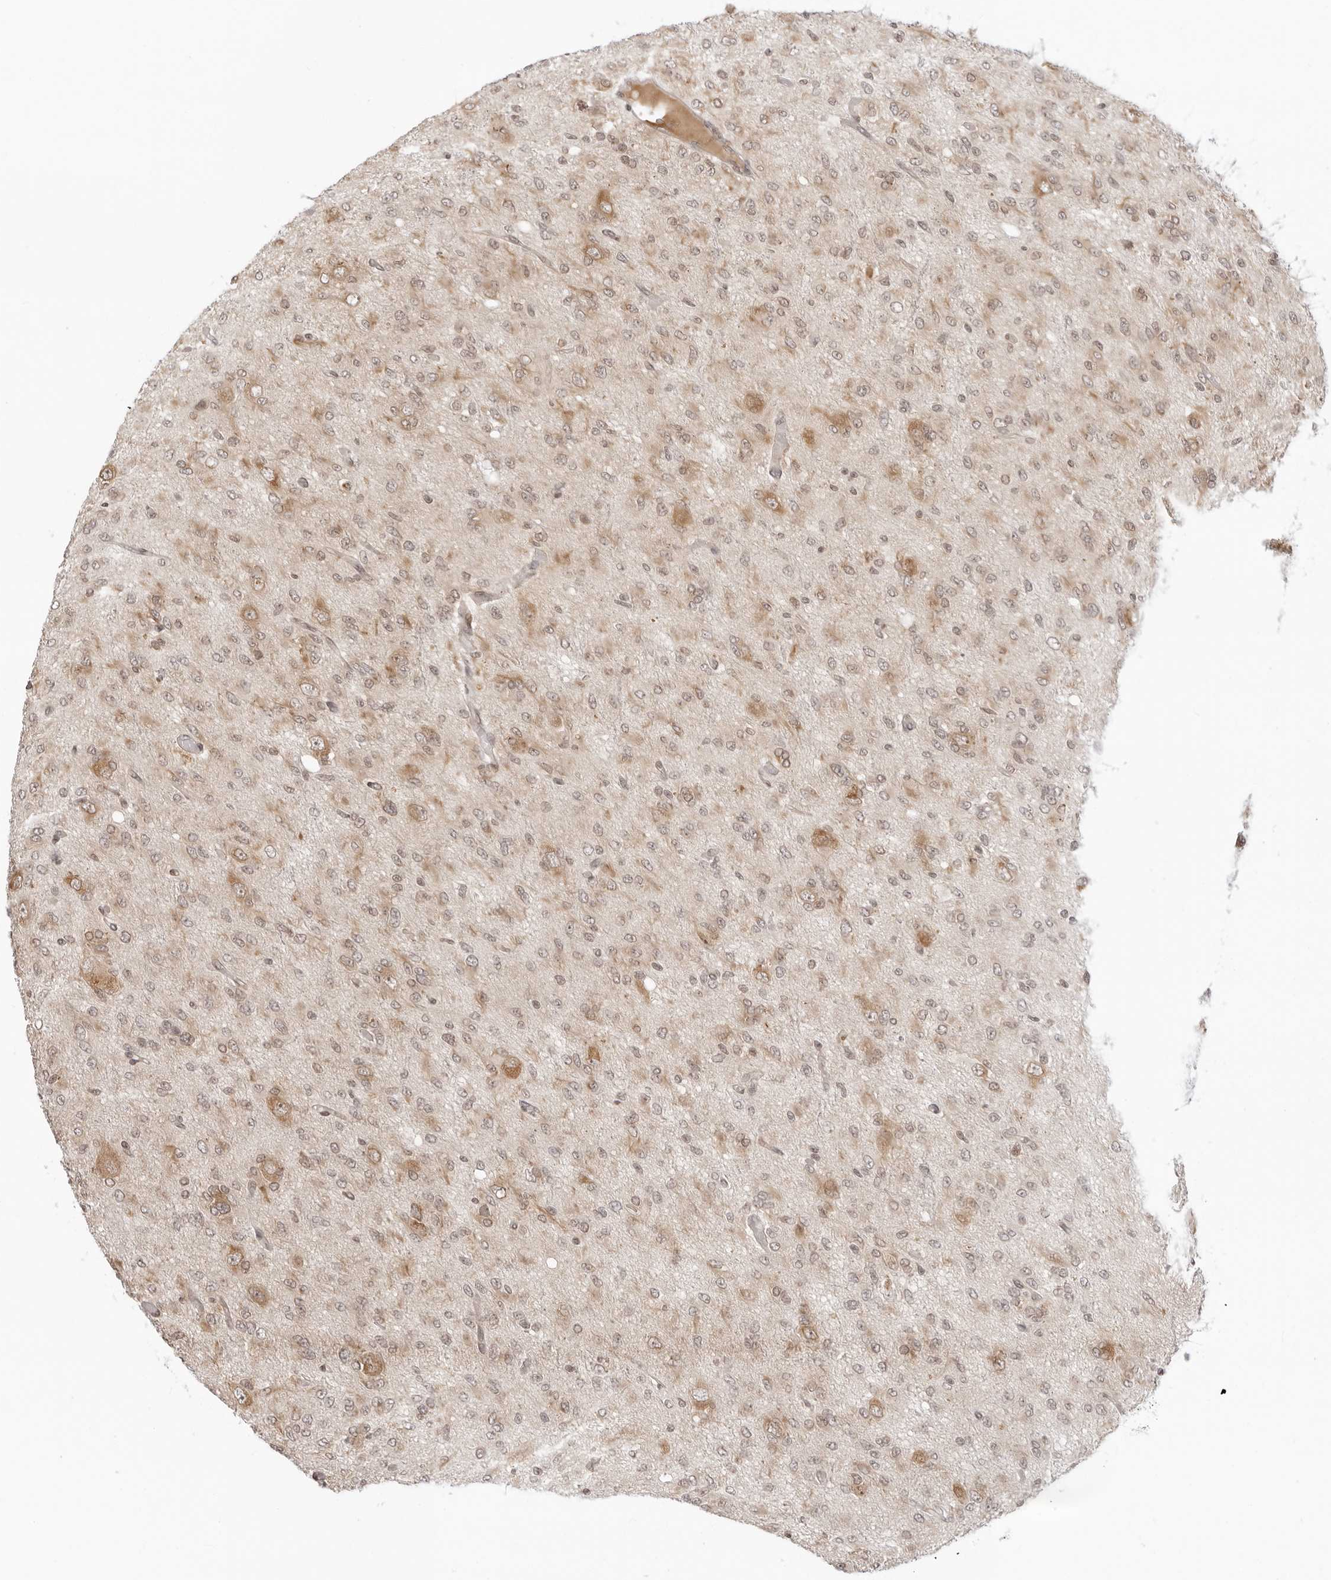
{"staining": {"intensity": "moderate", "quantity": "25%-75%", "location": "cytoplasmic/membranous"}, "tissue": "glioma", "cell_type": "Tumor cells", "image_type": "cancer", "snomed": [{"axis": "morphology", "description": "Glioma, malignant, High grade"}, {"axis": "topography", "description": "Brain"}], "caption": "Protein staining by IHC reveals moderate cytoplasmic/membranous staining in approximately 25%-75% of tumor cells in malignant high-grade glioma. Using DAB (brown) and hematoxylin (blue) stains, captured at high magnification using brightfield microscopy.", "gene": "PRRC2C", "patient": {"sex": "female", "age": 59}}